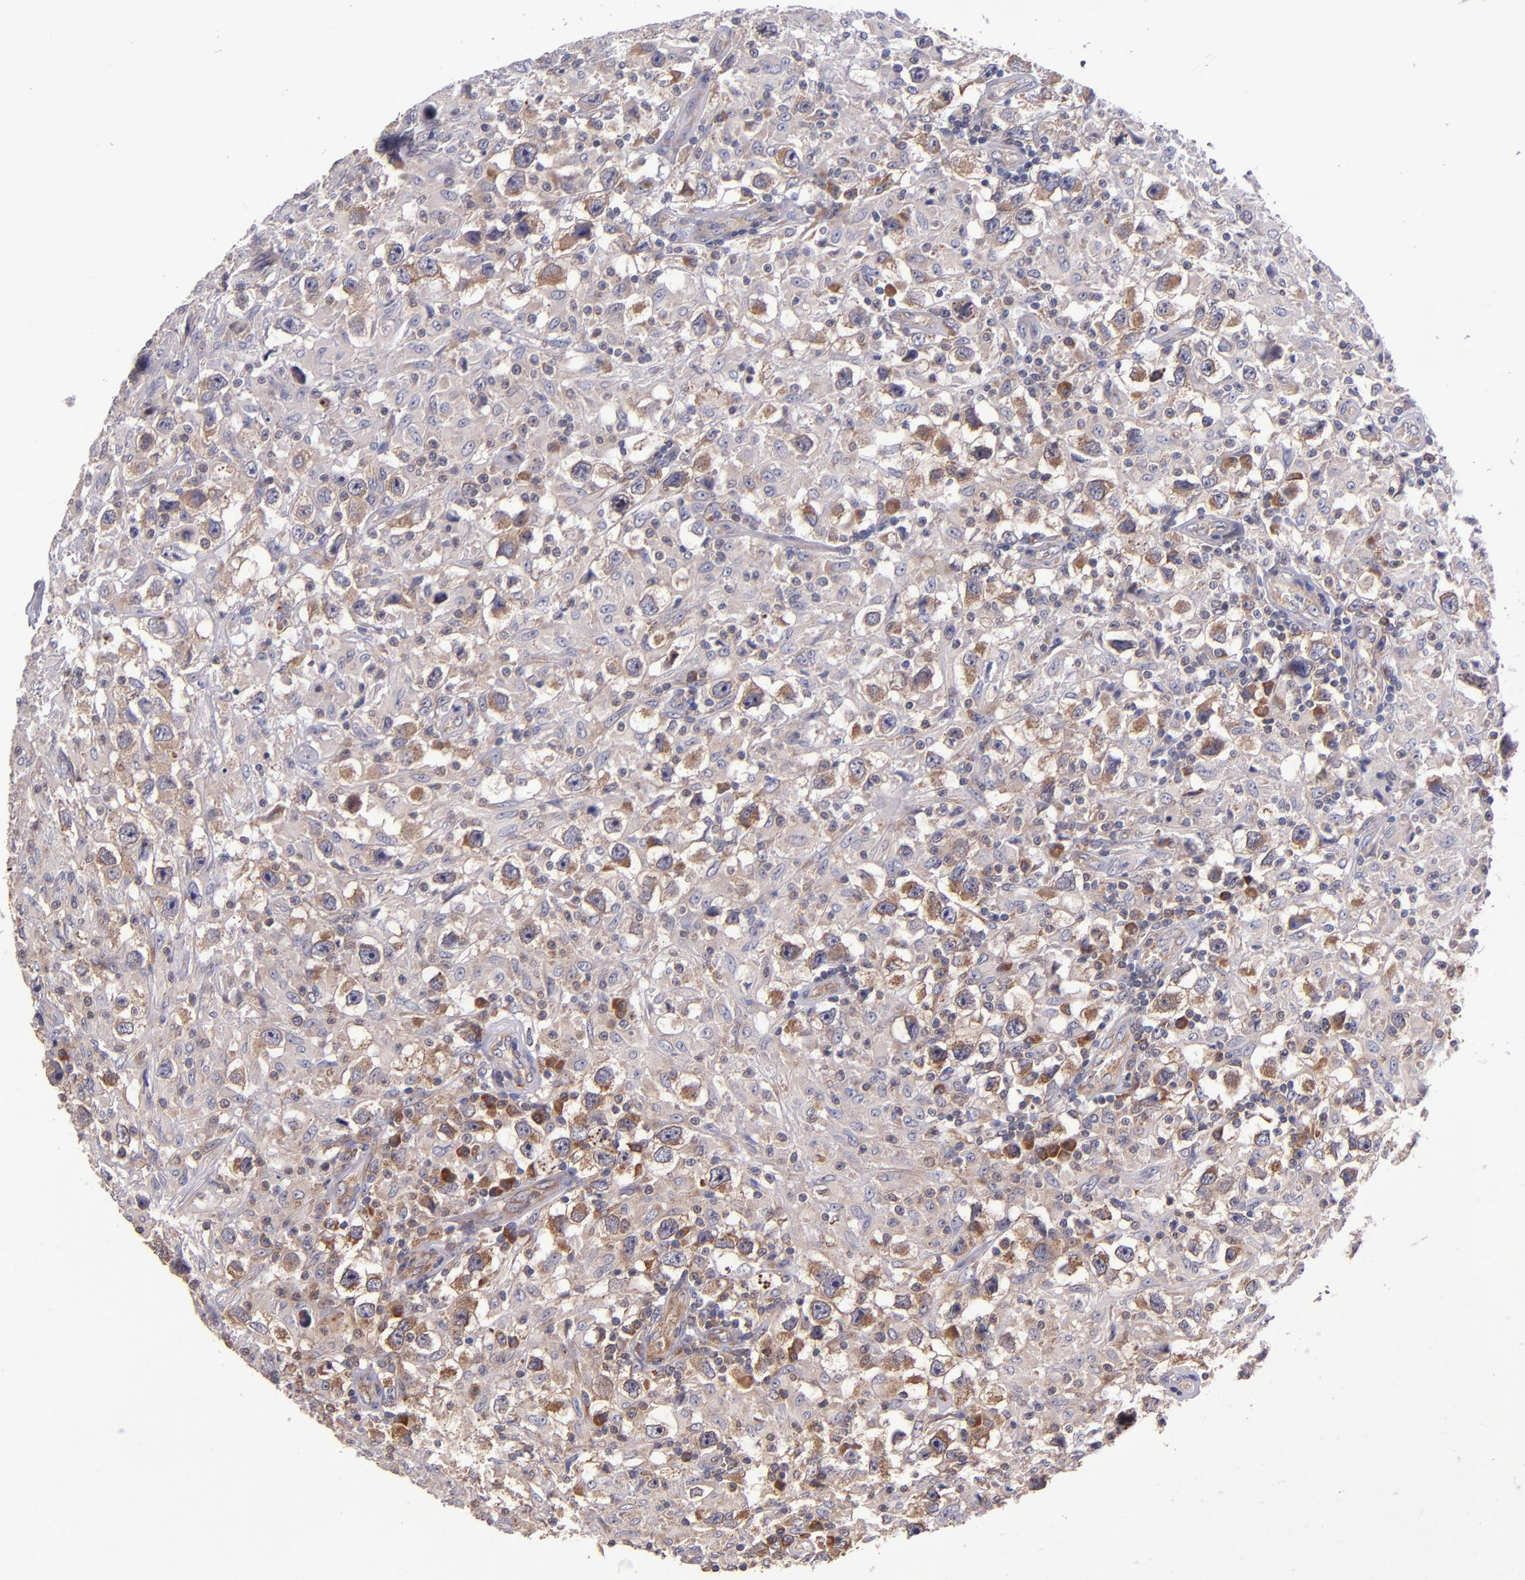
{"staining": {"intensity": "moderate", "quantity": "25%-75%", "location": "cytoplasmic/membranous"}, "tissue": "testis cancer", "cell_type": "Tumor cells", "image_type": "cancer", "snomed": [{"axis": "morphology", "description": "Seminoma, NOS"}, {"axis": "topography", "description": "Testis"}], "caption": "Seminoma (testis) tissue shows moderate cytoplasmic/membranous staining in about 25%-75% of tumor cells, visualized by immunohistochemistry.", "gene": "EIF4ENIF1", "patient": {"sex": "male", "age": 34}}